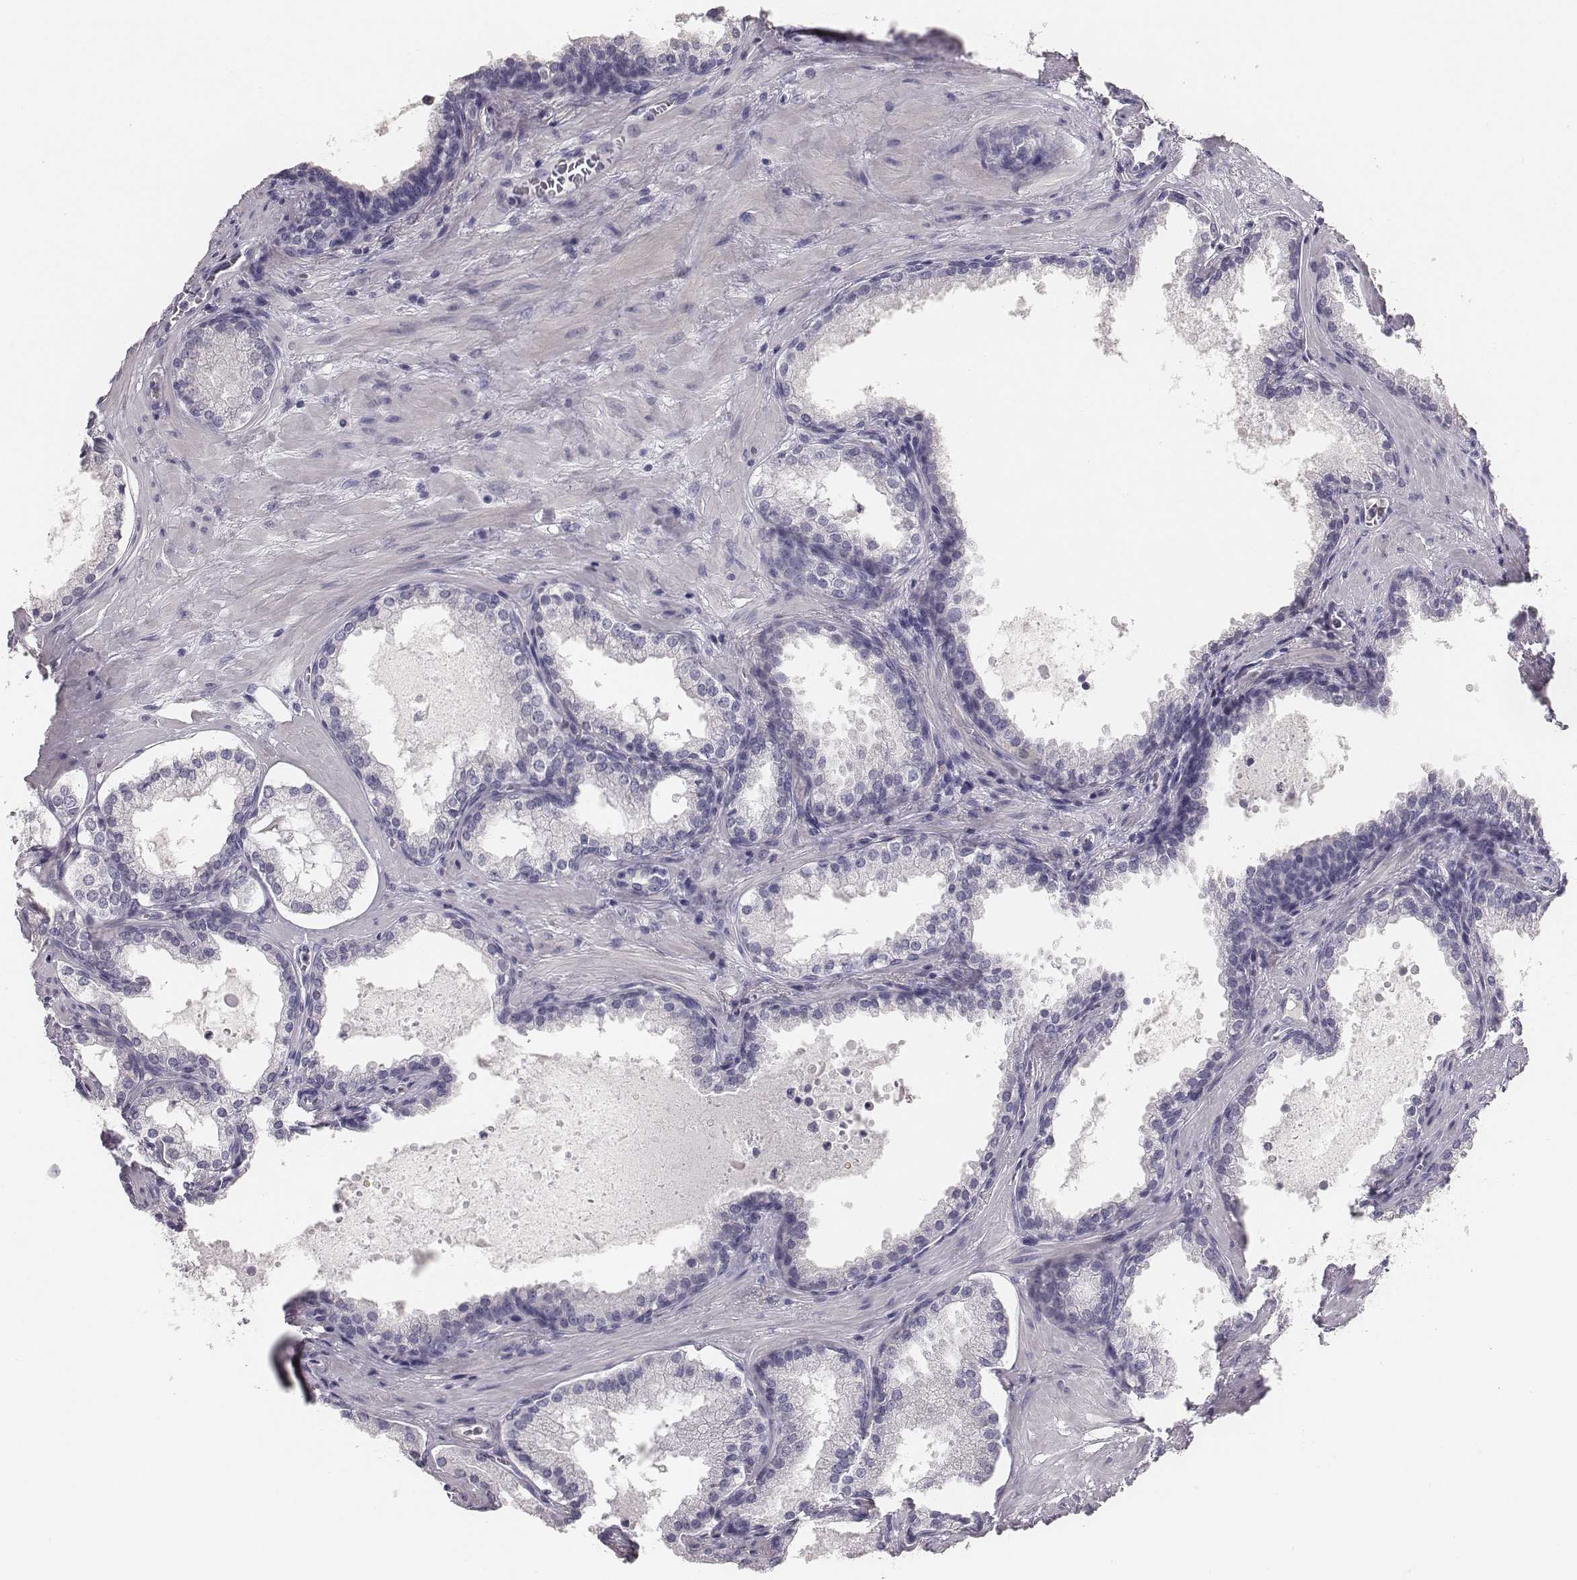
{"staining": {"intensity": "negative", "quantity": "none", "location": "none"}, "tissue": "prostate cancer", "cell_type": "Tumor cells", "image_type": "cancer", "snomed": [{"axis": "morphology", "description": "Adenocarcinoma, Low grade"}, {"axis": "topography", "description": "Prostate"}], "caption": "Human prostate cancer stained for a protein using immunohistochemistry reveals no expression in tumor cells.", "gene": "MYH6", "patient": {"sex": "male", "age": 56}}